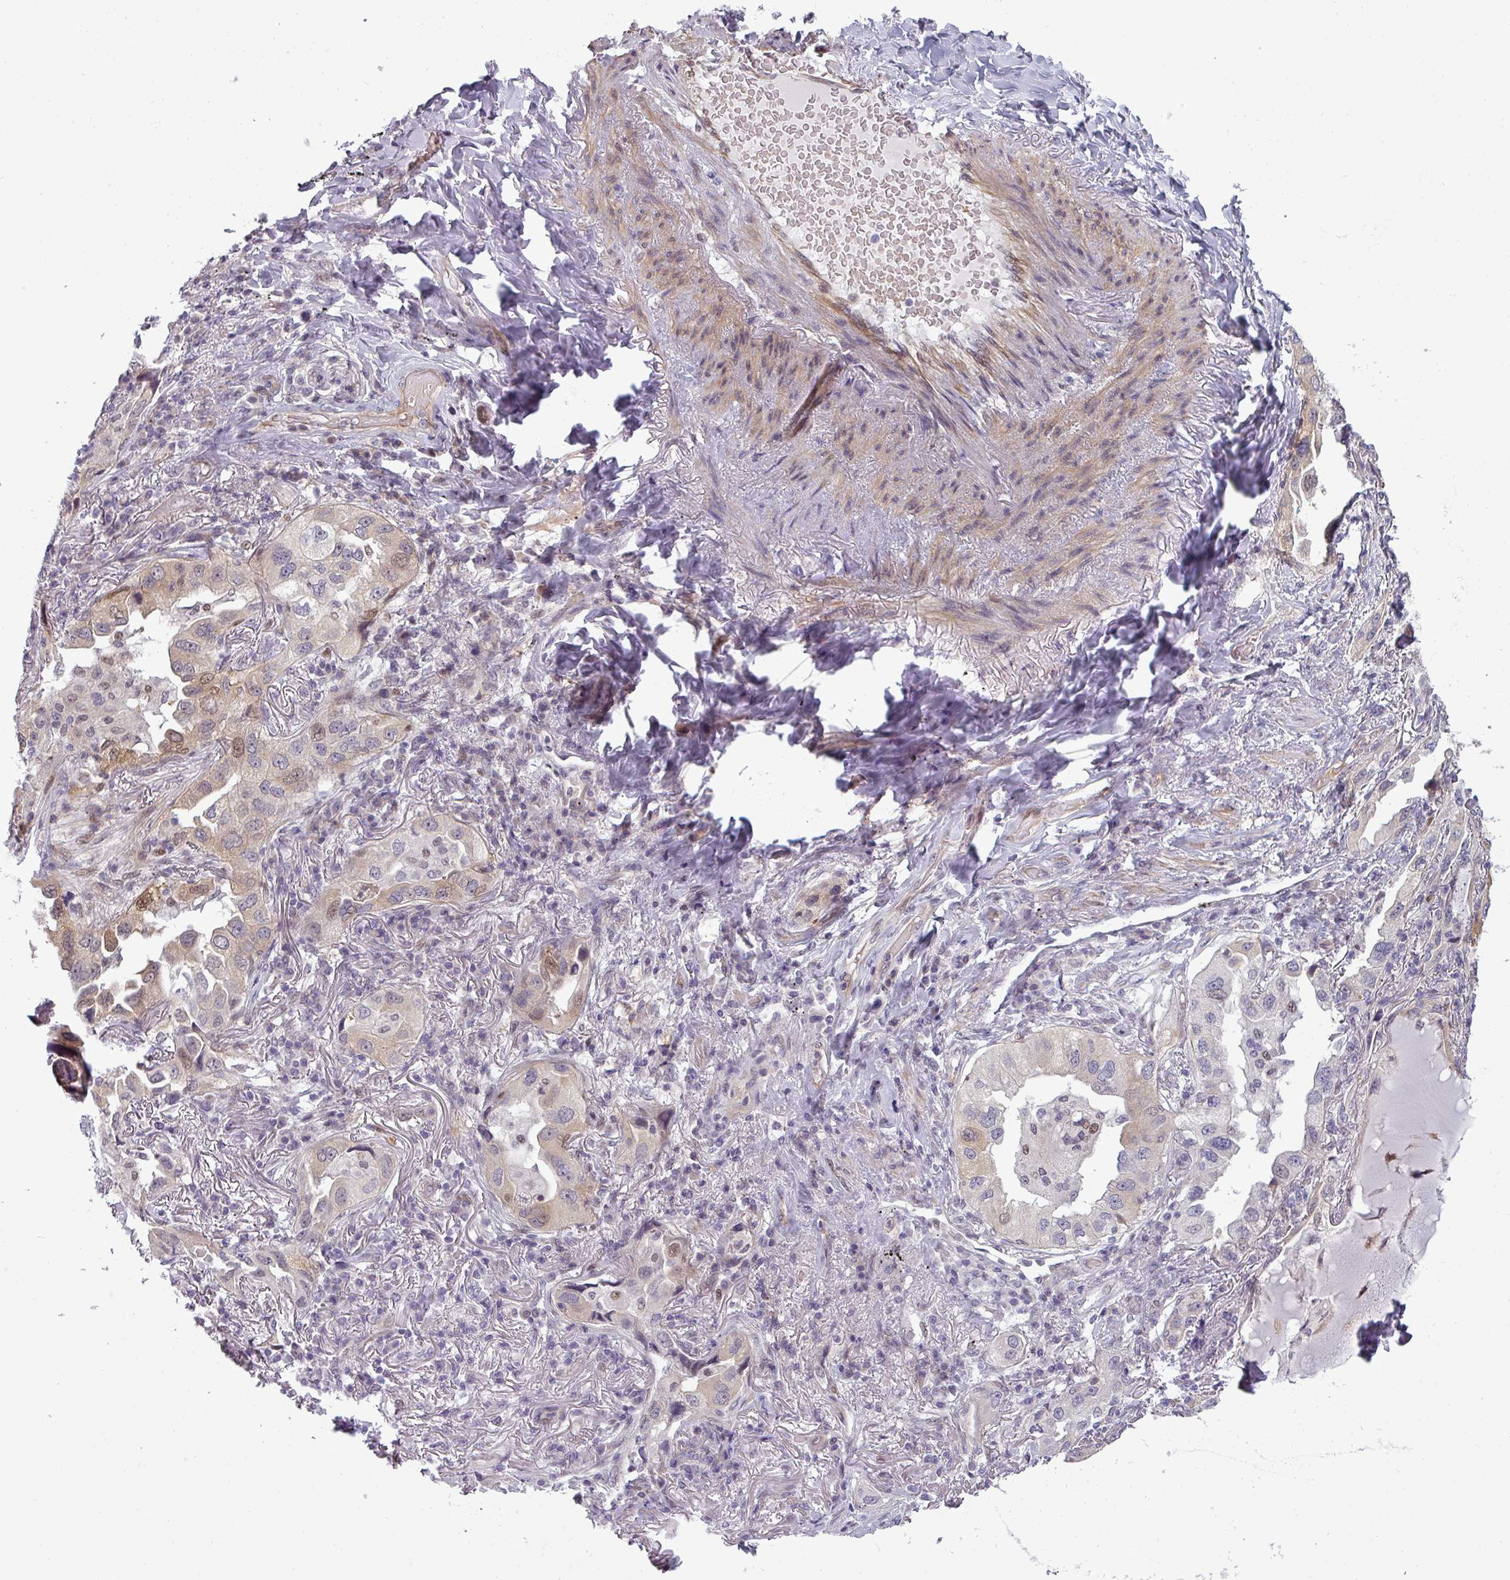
{"staining": {"intensity": "moderate", "quantity": "<25%", "location": "cytoplasmic/membranous,nuclear"}, "tissue": "lung cancer", "cell_type": "Tumor cells", "image_type": "cancer", "snomed": [{"axis": "morphology", "description": "Adenocarcinoma, NOS"}, {"axis": "topography", "description": "Lung"}], "caption": "Adenocarcinoma (lung) stained for a protein shows moderate cytoplasmic/membranous and nuclear positivity in tumor cells.", "gene": "PRAMEF12", "patient": {"sex": "female", "age": 69}}